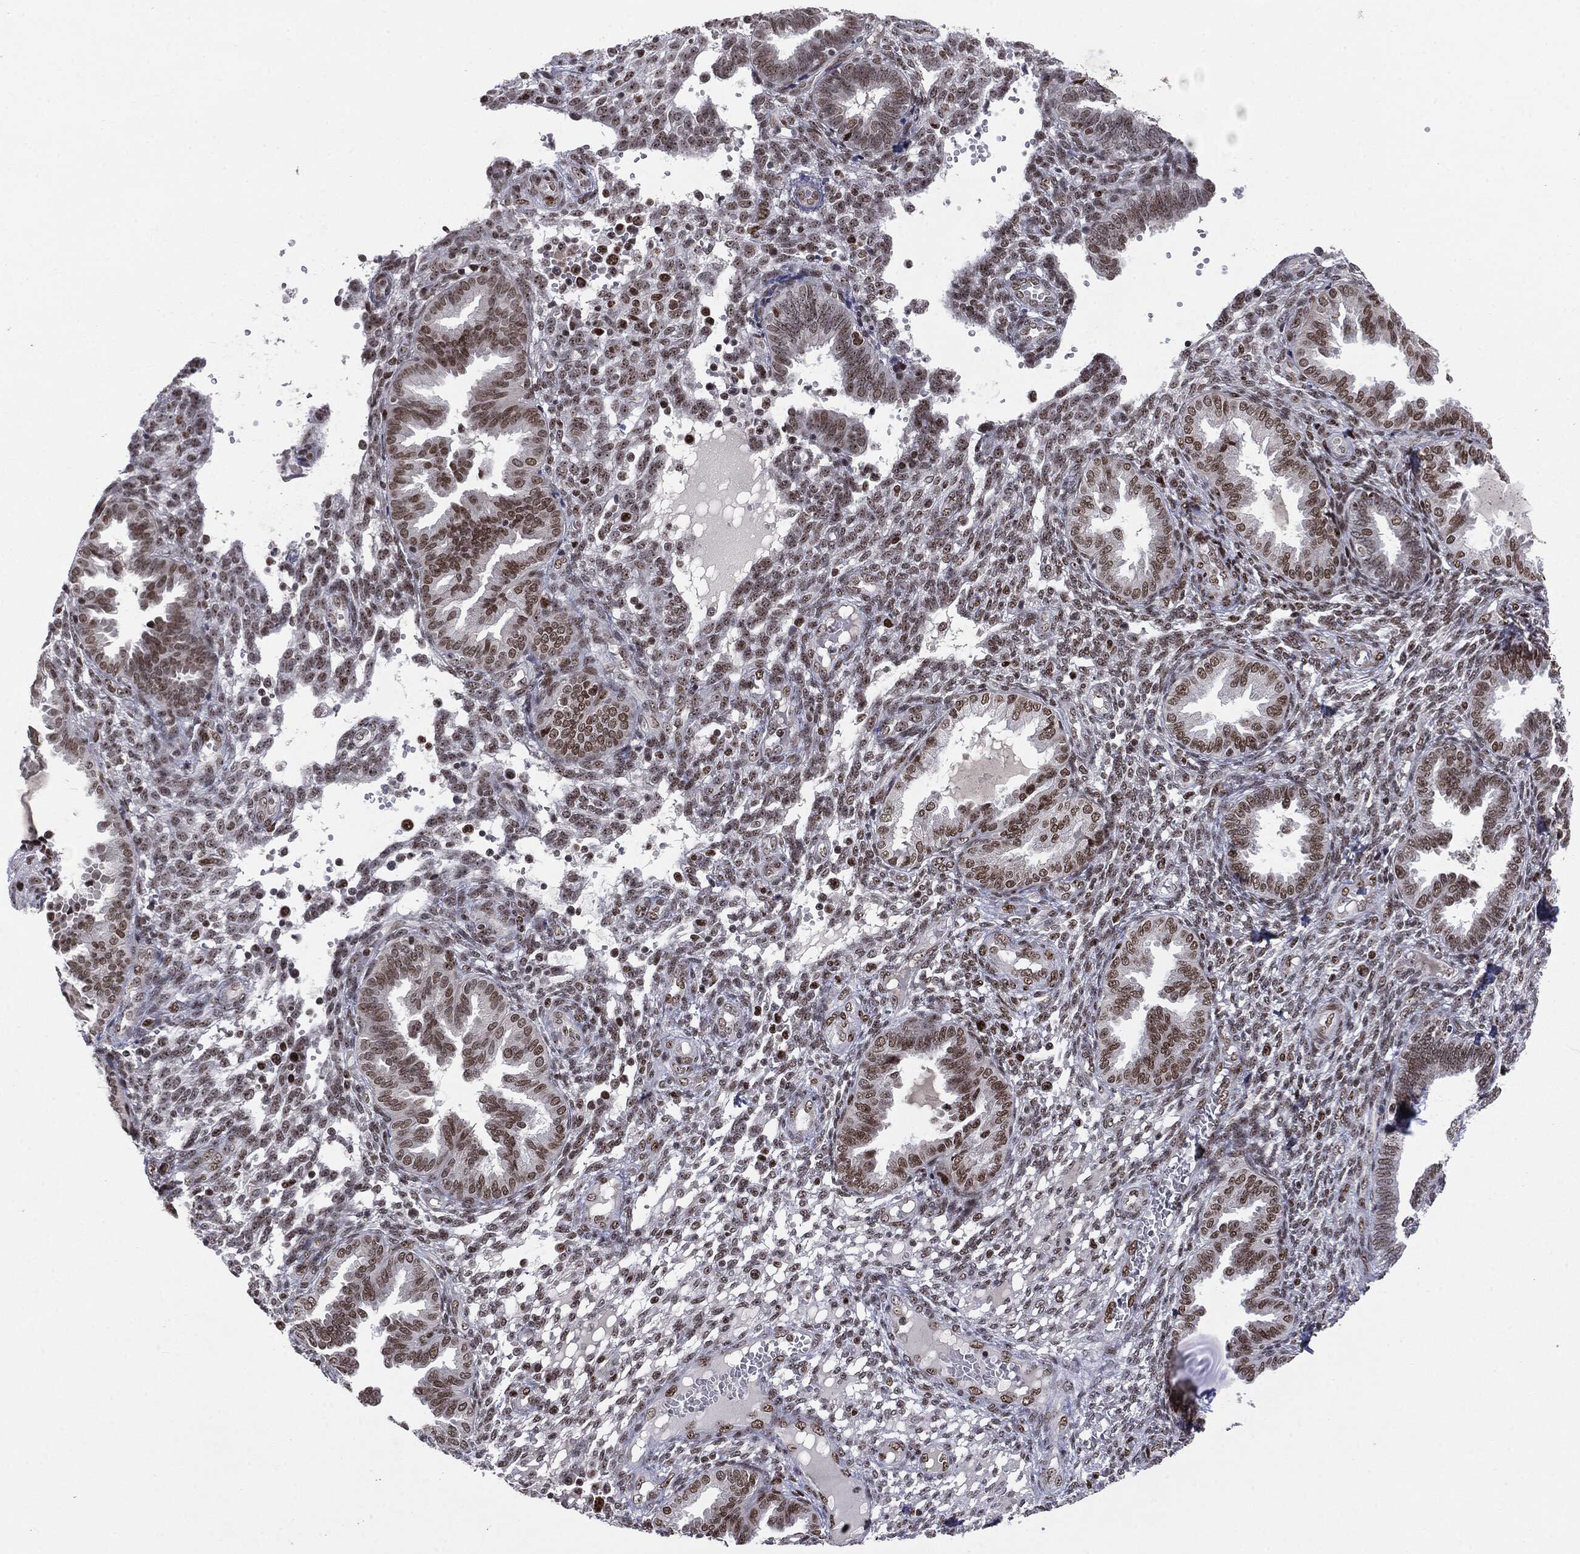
{"staining": {"intensity": "moderate", "quantity": ">75%", "location": "nuclear"}, "tissue": "endometrium", "cell_type": "Cells in endometrial stroma", "image_type": "normal", "snomed": [{"axis": "morphology", "description": "Normal tissue, NOS"}, {"axis": "topography", "description": "Endometrium"}], "caption": "Immunohistochemistry (IHC) image of benign endometrium: endometrium stained using IHC displays medium levels of moderate protein expression localized specifically in the nuclear of cells in endometrial stroma, appearing as a nuclear brown color.", "gene": "MDC1", "patient": {"sex": "female", "age": 42}}